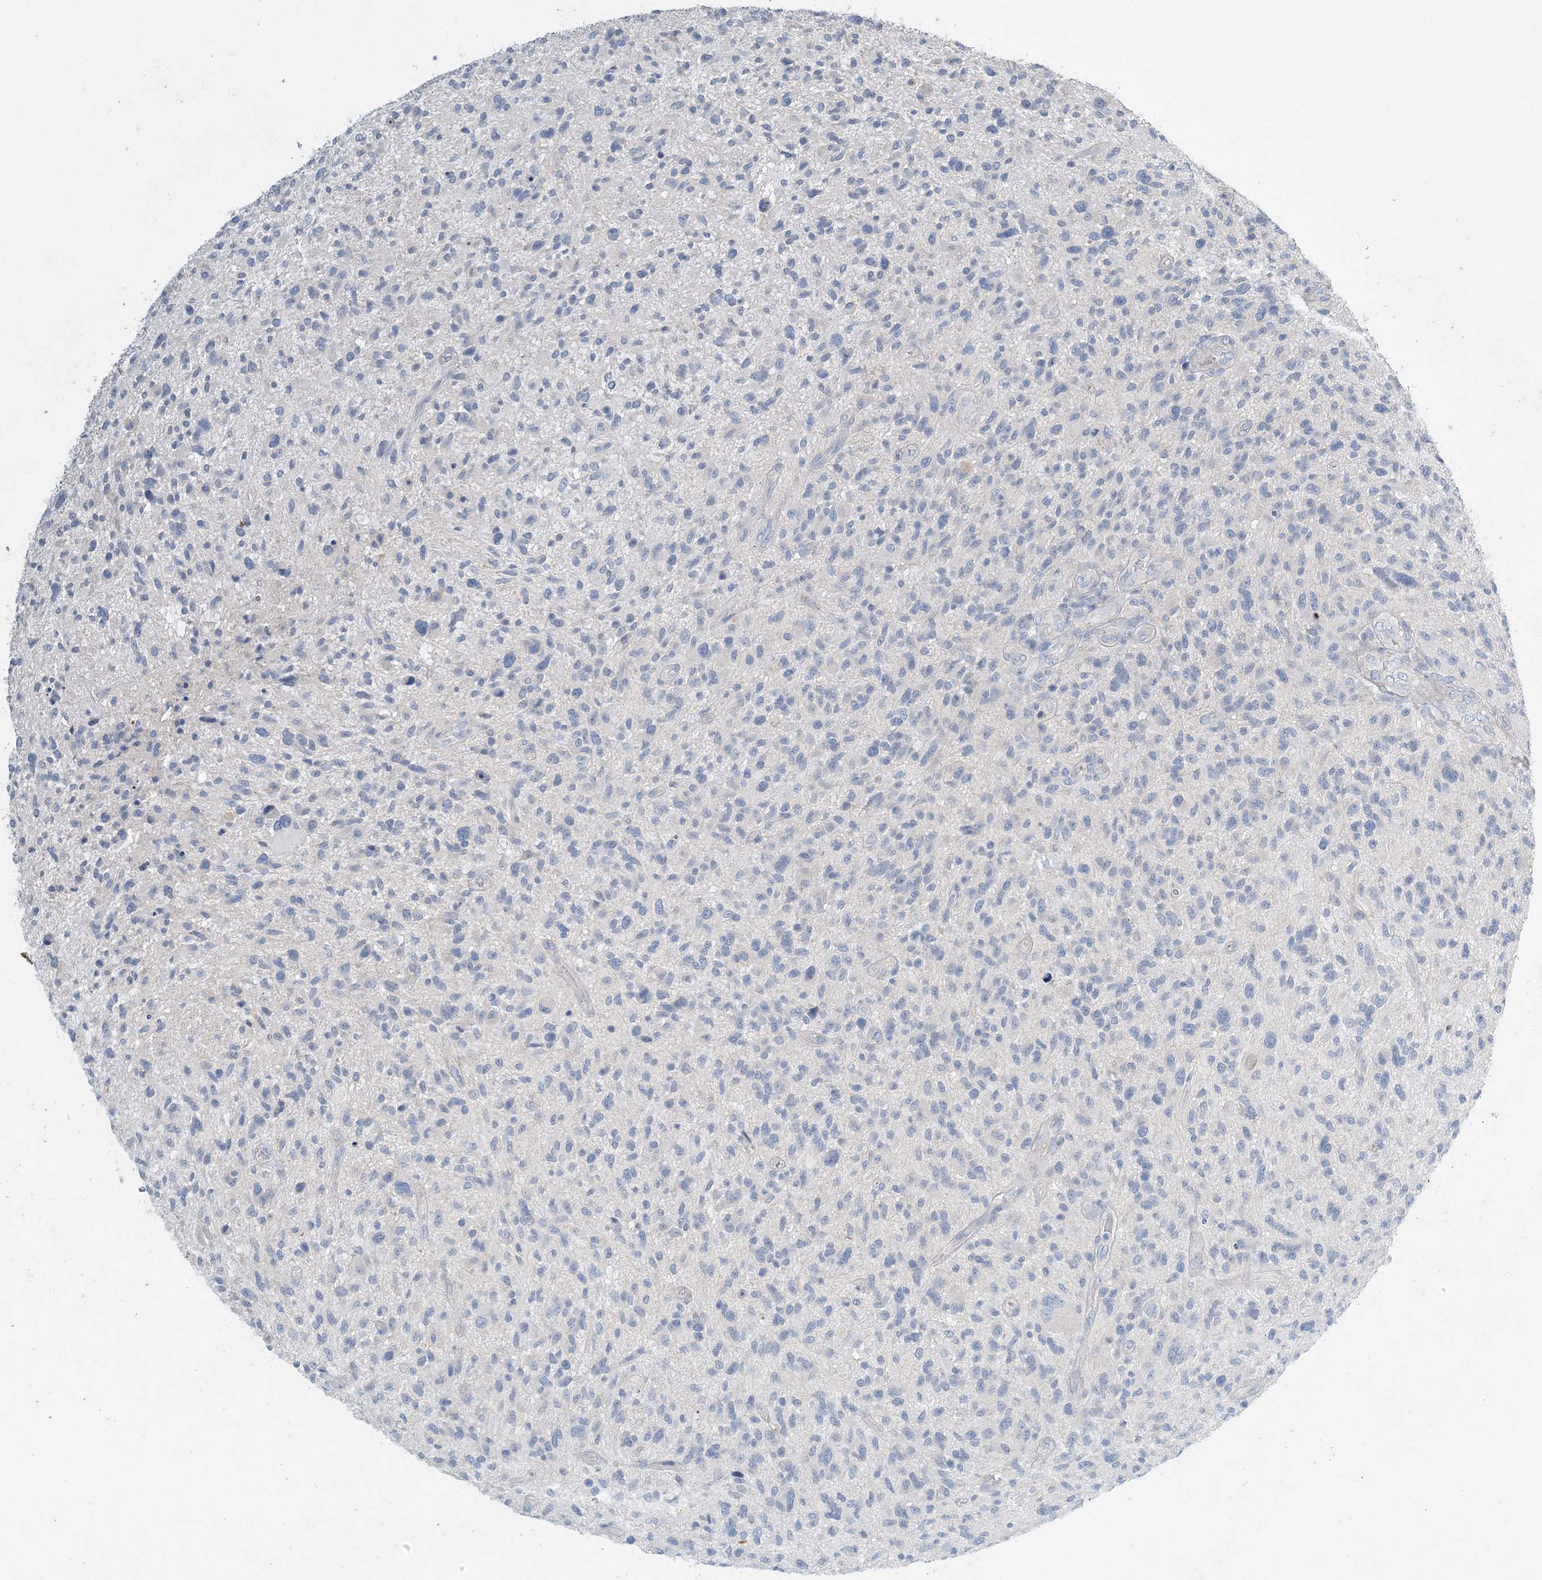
{"staining": {"intensity": "negative", "quantity": "none", "location": "none"}, "tissue": "glioma", "cell_type": "Tumor cells", "image_type": "cancer", "snomed": [{"axis": "morphology", "description": "Glioma, malignant, High grade"}, {"axis": "topography", "description": "Brain"}], "caption": "Immunohistochemistry micrograph of neoplastic tissue: glioma stained with DAB (3,3'-diaminobenzidine) shows no significant protein expression in tumor cells. Nuclei are stained in blue.", "gene": "KPRP", "patient": {"sex": "male", "age": 47}}